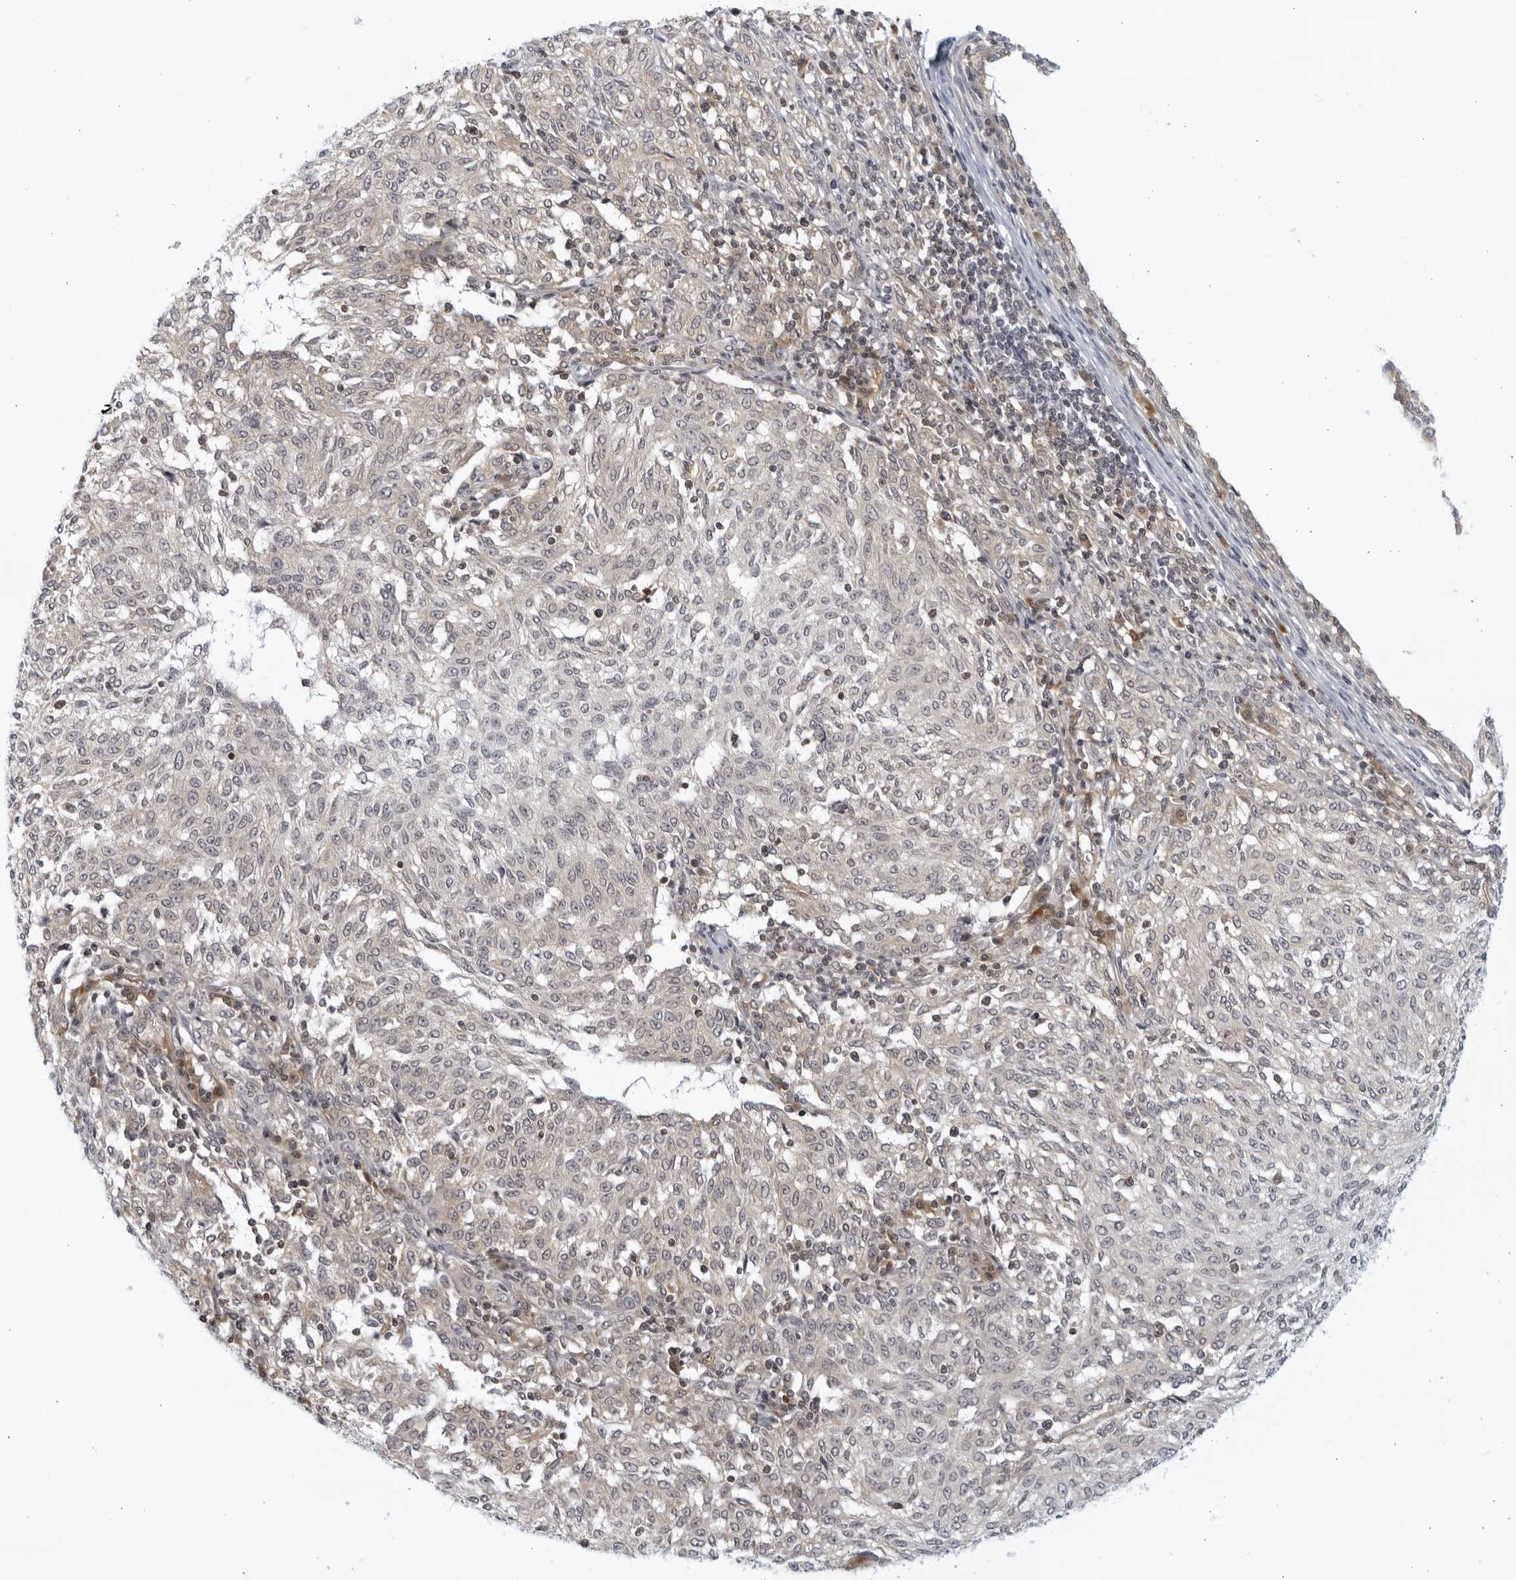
{"staining": {"intensity": "negative", "quantity": "none", "location": "none"}, "tissue": "melanoma", "cell_type": "Tumor cells", "image_type": "cancer", "snomed": [{"axis": "morphology", "description": "Malignant melanoma, NOS"}, {"axis": "topography", "description": "Skin"}], "caption": "A high-resolution micrograph shows IHC staining of melanoma, which reveals no significant staining in tumor cells.", "gene": "SERTAD4", "patient": {"sex": "female", "age": 72}}